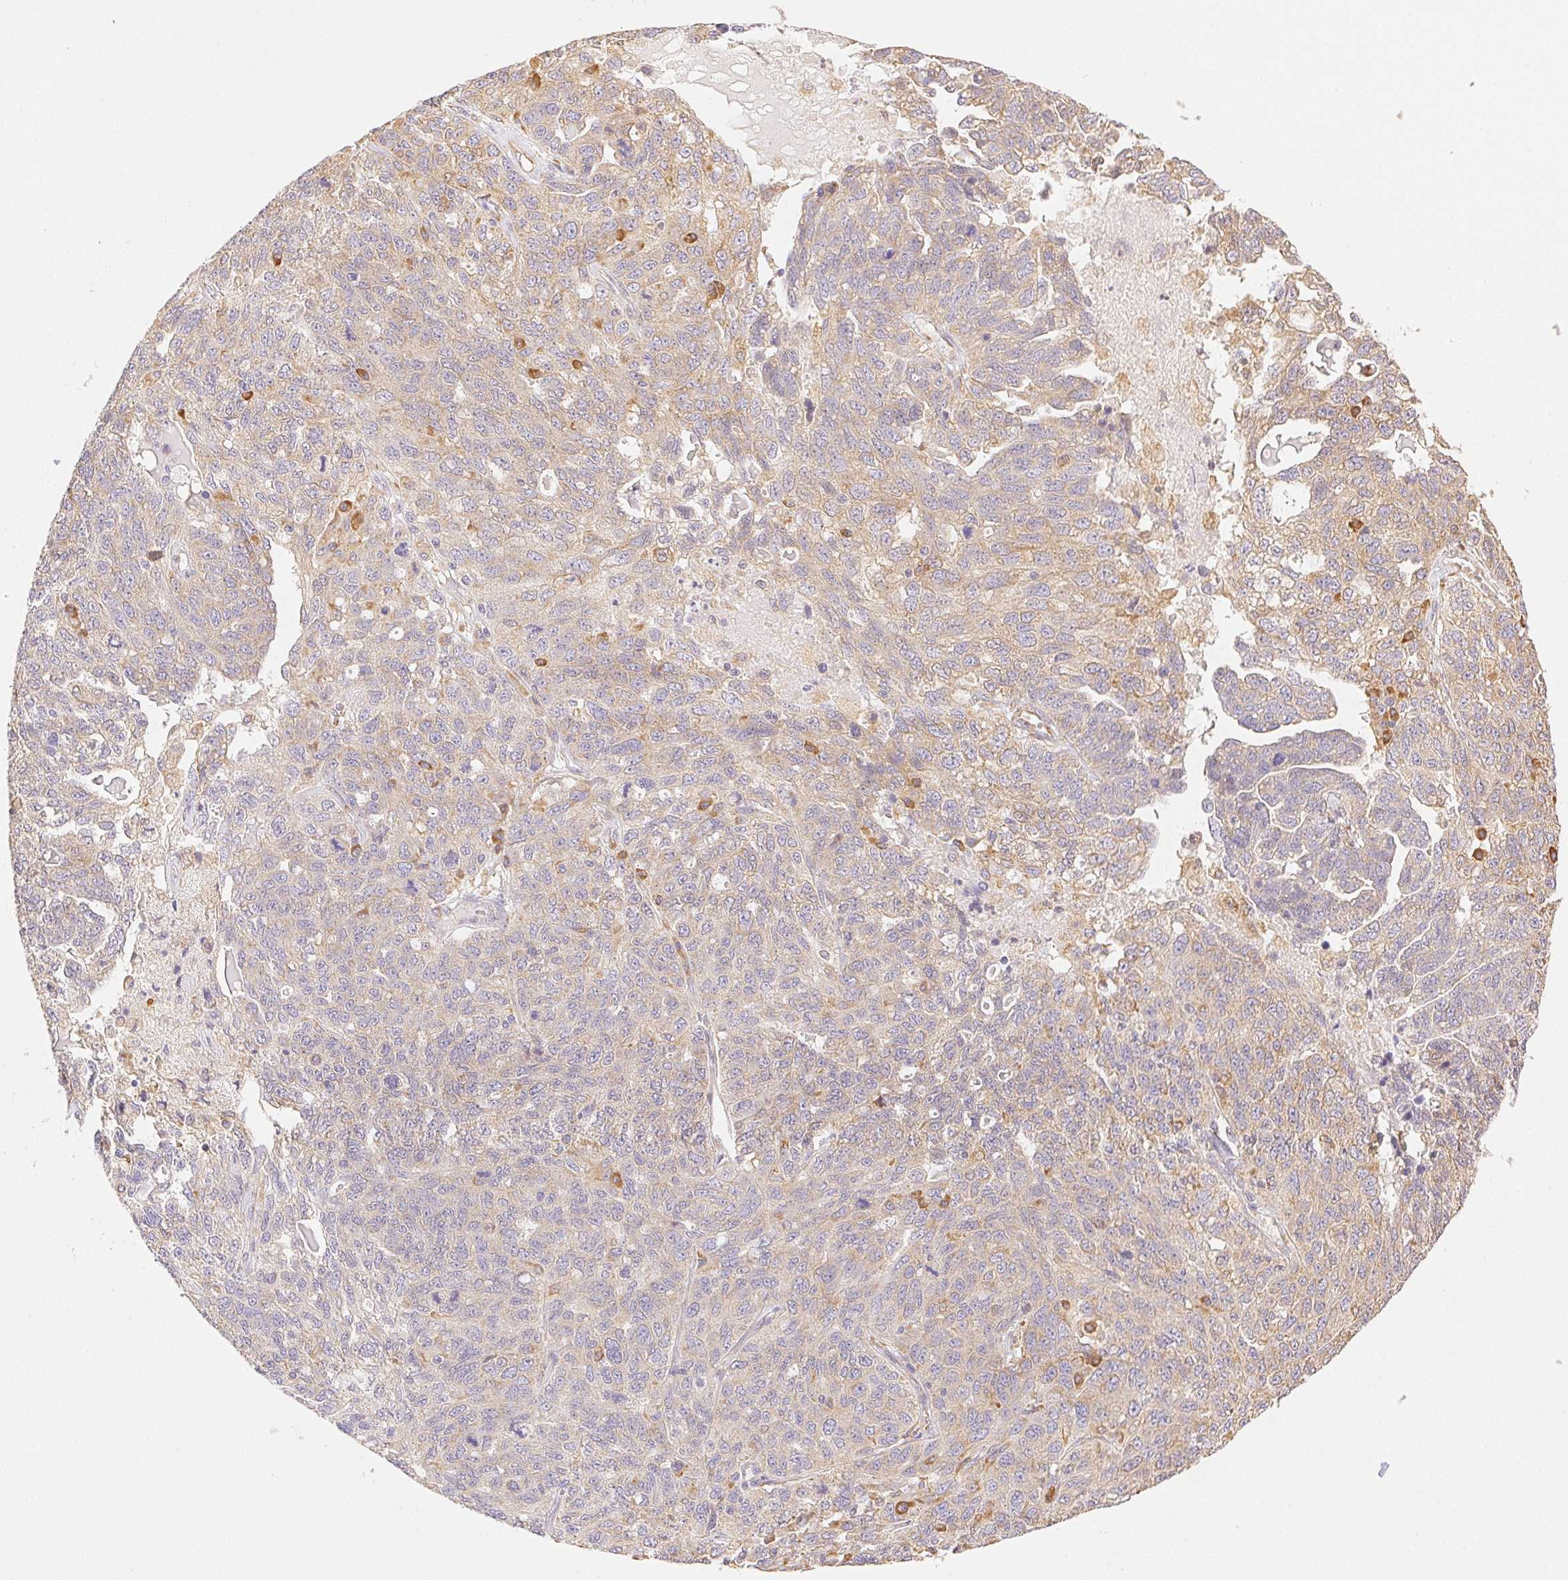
{"staining": {"intensity": "weak", "quantity": ">75%", "location": "cytoplasmic/membranous"}, "tissue": "ovarian cancer", "cell_type": "Tumor cells", "image_type": "cancer", "snomed": [{"axis": "morphology", "description": "Cystadenocarcinoma, serous, NOS"}, {"axis": "topography", "description": "Ovary"}], "caption": "Immunohistochemical staining of human serous cystadenocarcinoma (ovarian) reveals low levels of weak cytoplasmic/membranous expression in about >75% of tumor cells.", "gene": "ENTREP1", "patient": {"sex": "female", "age": 71}}